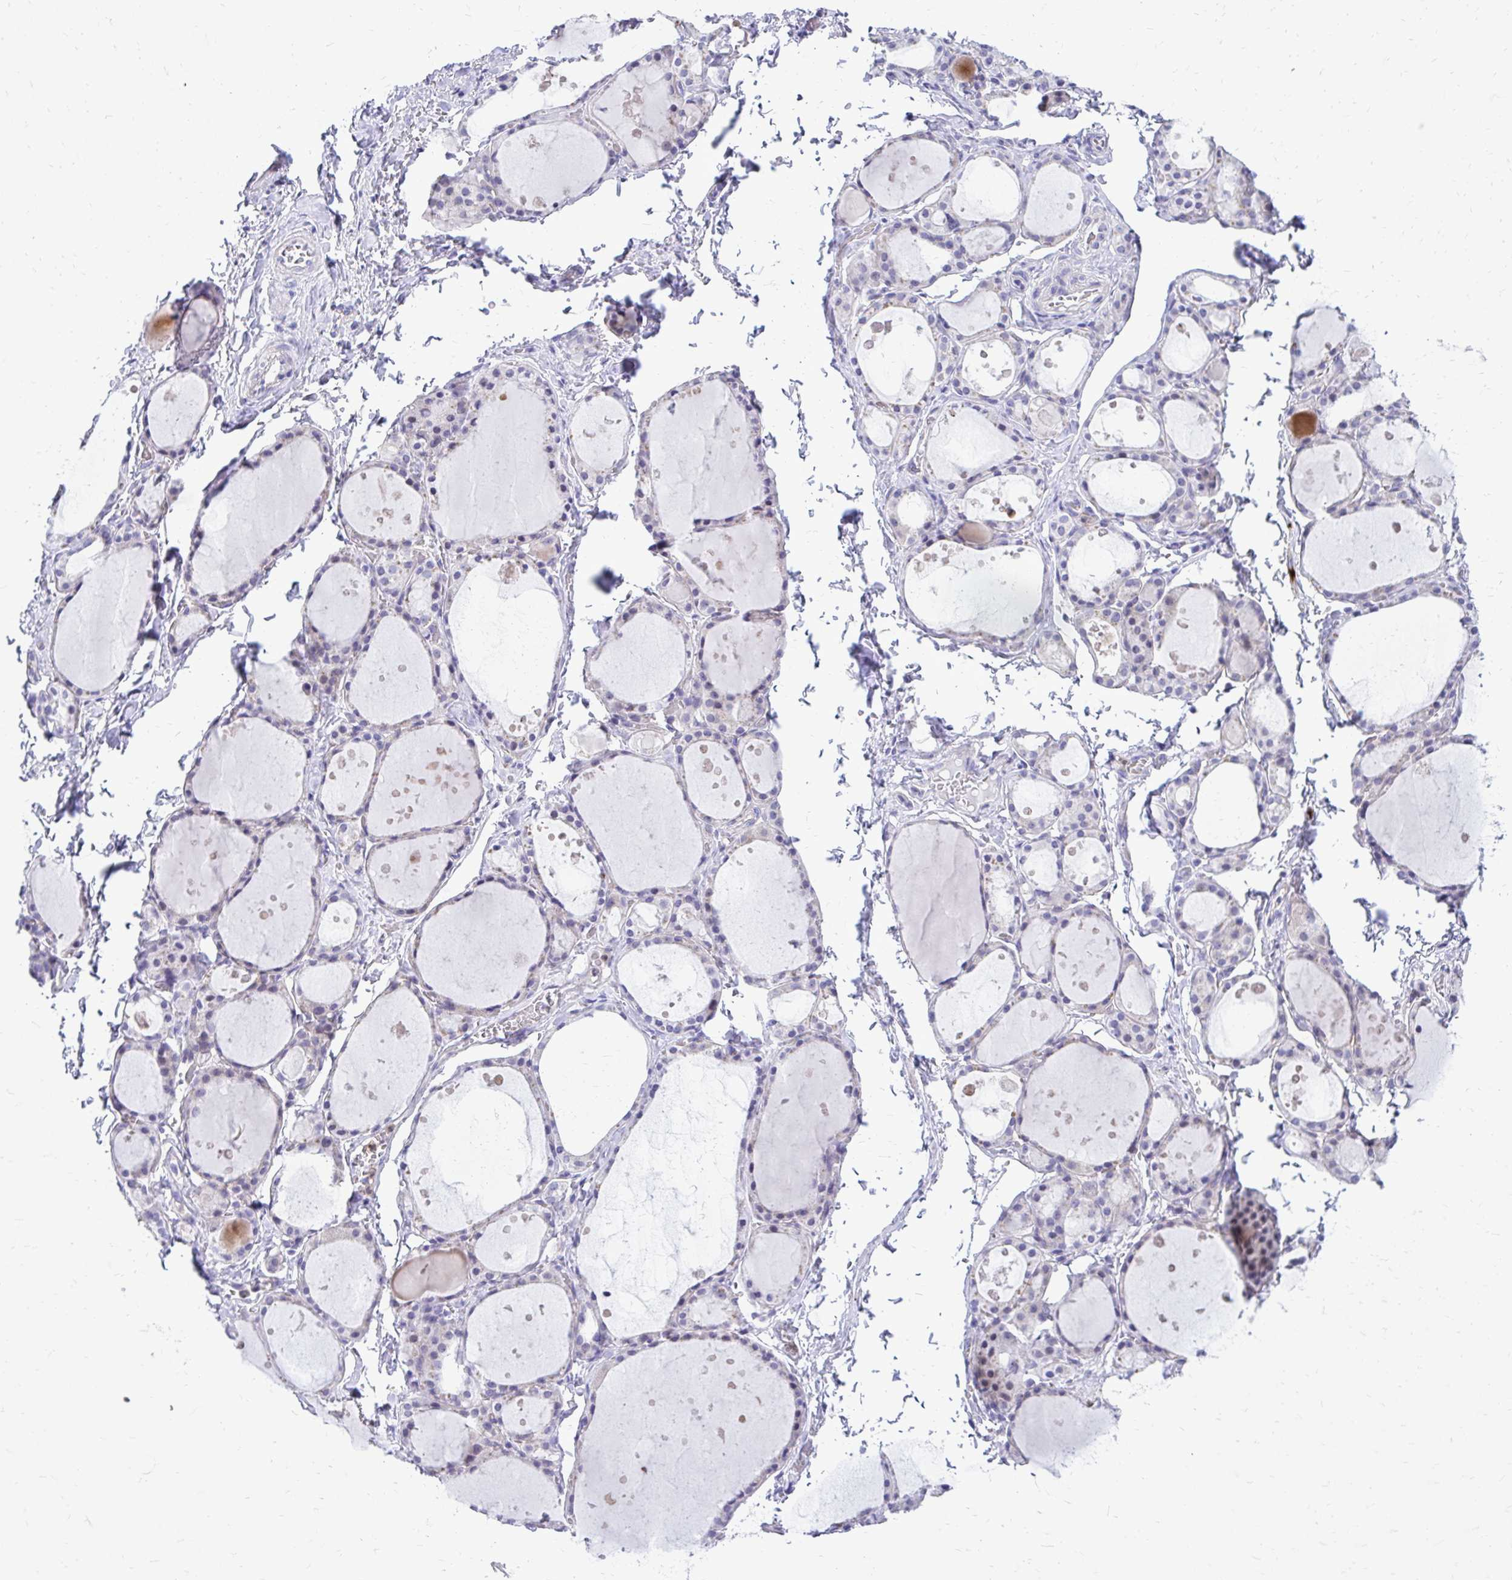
{"staining": {"intensity": "negative", "quantity": "none", "location": "none"}, "tissue": "thyroid gland", "cell_type": "Glandular cells", "image_type": "normal", "snomed": [{"axis": "morphology", "description": "Normal tissue, NOS"}, {"axis": "topography", "description": "Thyroid gland"}], "caption": "Protein analysis of unremarkable thyroid gland exhibits no significant expression in glandular cells. (DAB immunohistochemistry, high magnification).", "gene": "ZSWIM9", "patient": {"sex": "male", "age": 68}}